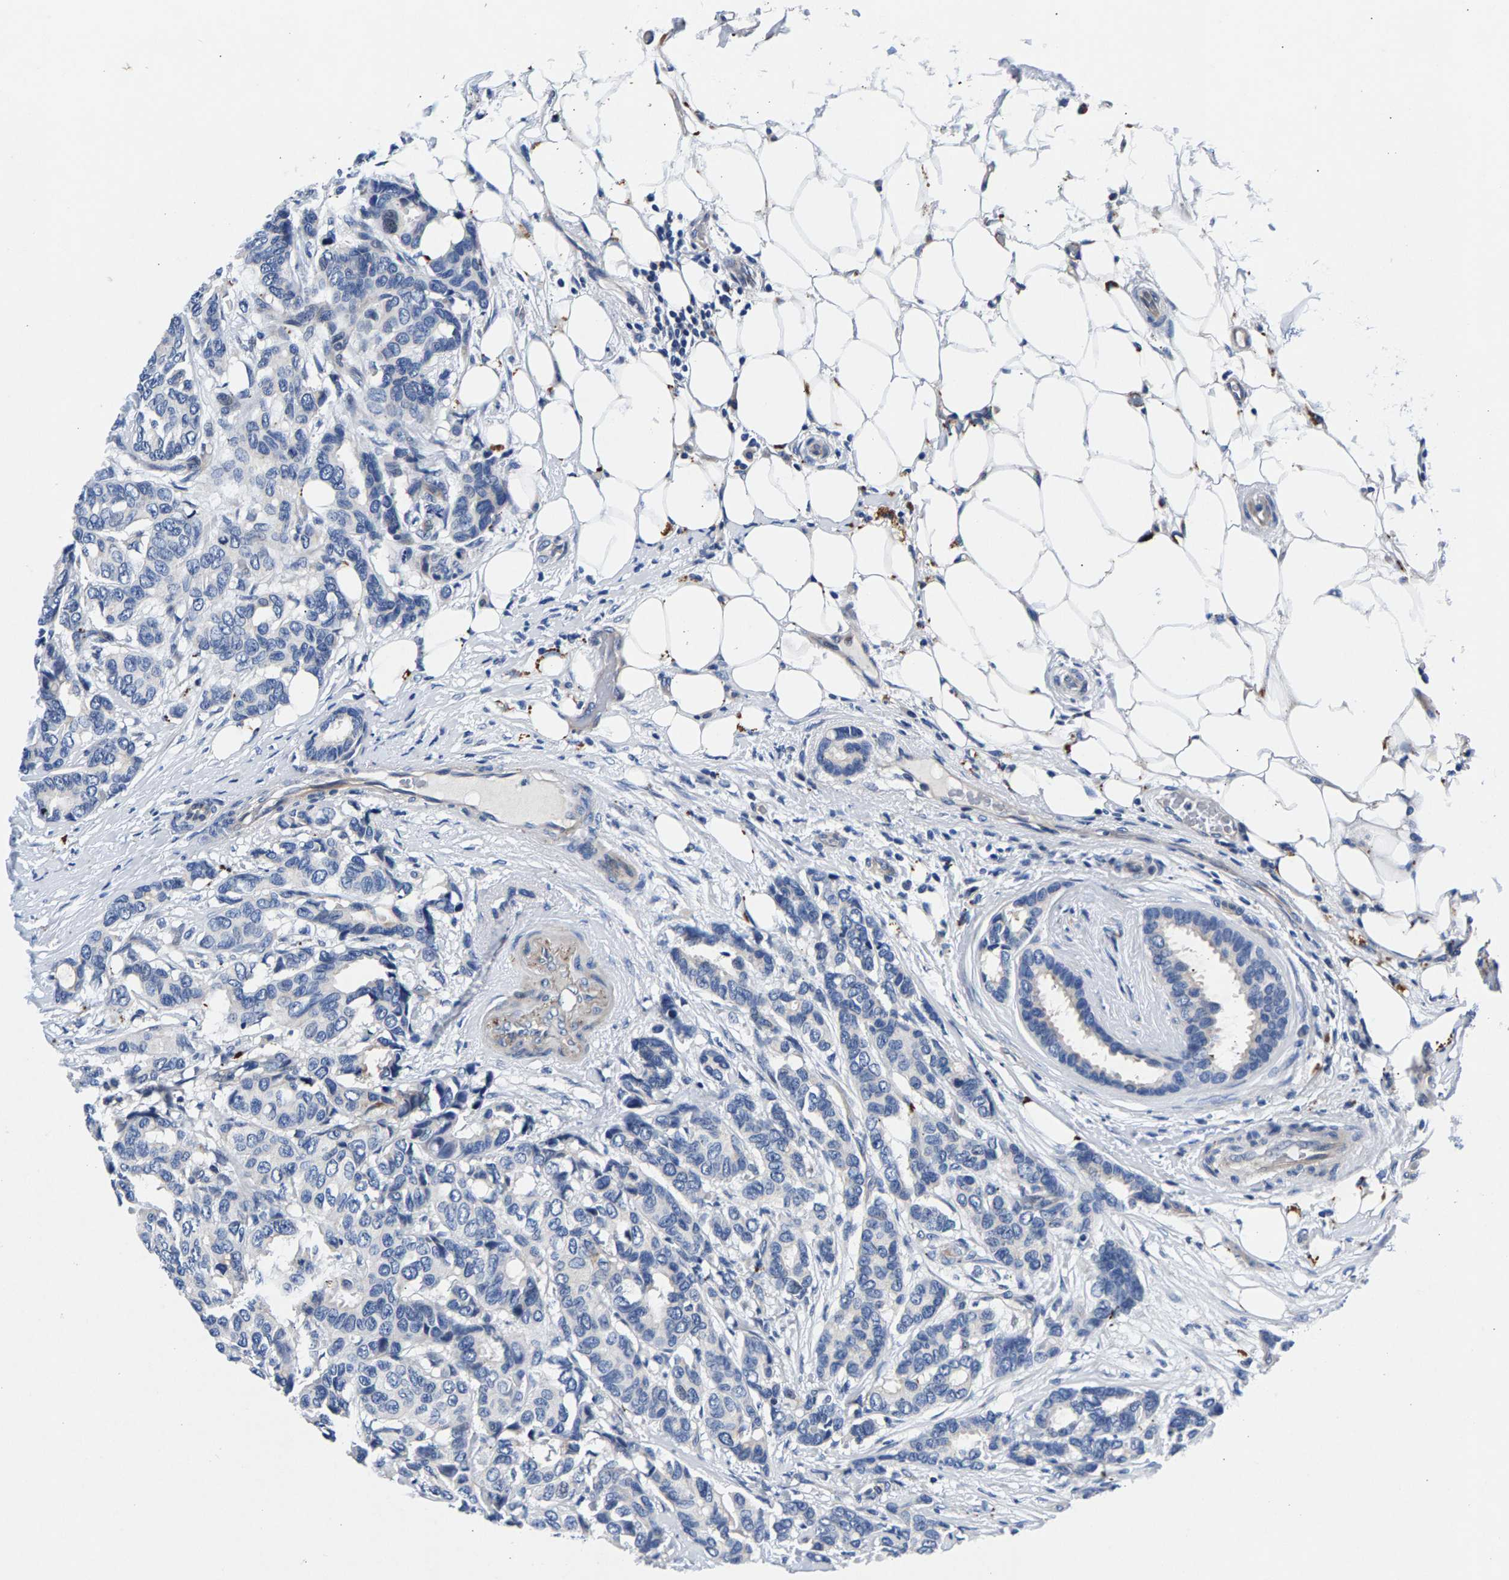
{"staining": {"intensity": "negative", "quantity": "none", "location": "none"}, "tissue": "breast cancer", "cell_type": "Tumor cells", "image_type": "cancer", "snomed": [{"axis": "morphology", "description": "Duct carcinoma"}, {"axis": "topography", "description": "Breast"}], "caption": "Immunohistochemical staining of human breast cancer demonstrates no significant positivity in tumor cells. The staining is performed using DAB brown chromogen with nuclei counter-stained in using hematoxylin.", "gene": "P2RY4", "patient": {"sex": "female", "age": 87}}